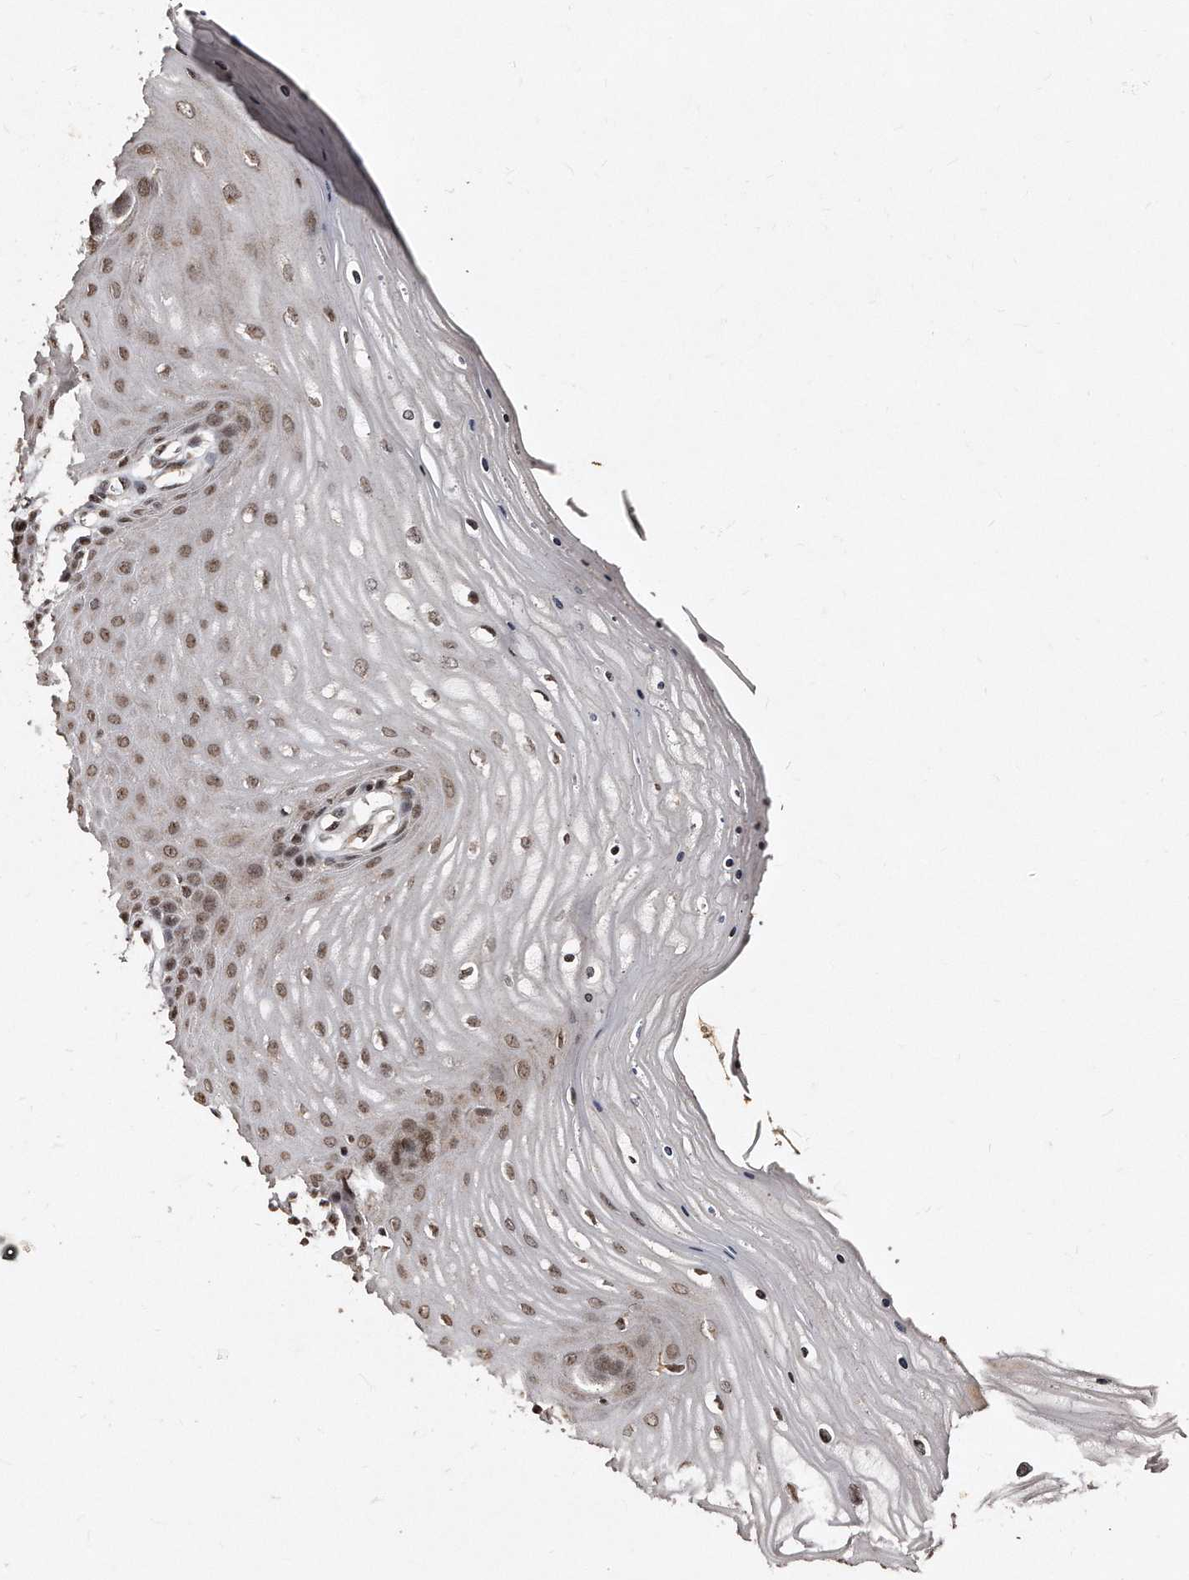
{"staining": {"intensity": "moderate", "quantity": ">75%", "location": "nuclear"}, "tissue": "cervix", "cell_type": "Squamous epithelial cells", "image_type": "normal", "snomed": [{"axis": "morphology", "description": "Normal tissue, NOS"}, {"axis": "topography", "description": "Cervix"}], "caption": "Protein analysis of unremarkable cervix demonstrates moderate nuclear staining in about >75% of squamous epithelial cells. The protein is shown in brown color, while the nuclei are stained blue.", "gene": "TSHR", "patient": {"sex": "female", "age": 55}}